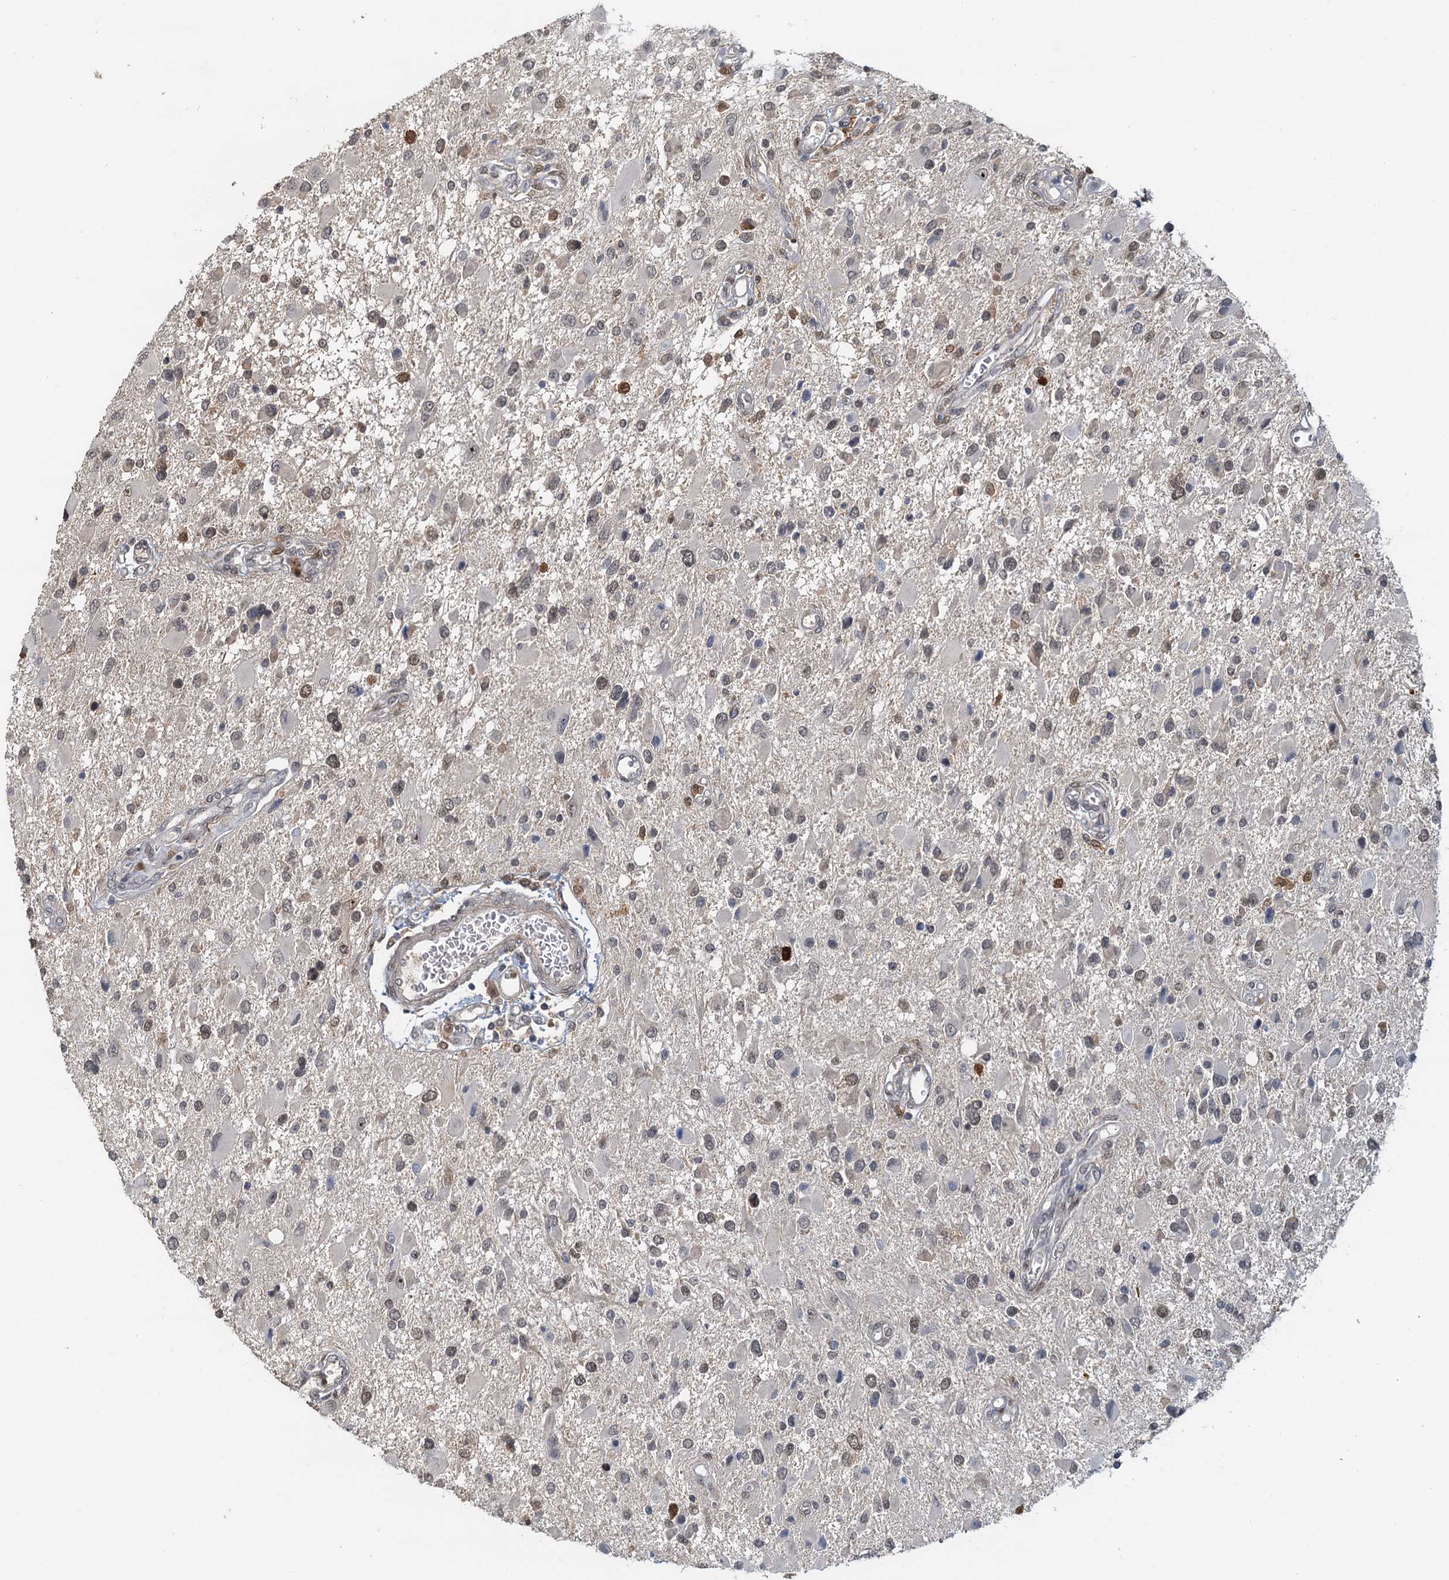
{"staining": {"intensity": "weak", "quantity": "<25%", "location": "nuclear"}, "tissue": "glioma", "cell_type": "Tumor cells", "image_type": "cancer", "snomed": [{"axis": "morphology", "description": "Glioma, malignant, High grade"}, {"axis": "topography", "description": "Brain"}], "caption": "IHC of human high-grade glioma (malignant) demonstrates no expression in tumor cells. (Brightfield microscopy of DAB (3,3'-diaminobenzidine) IHC at high magnification).", "gene": "SPINDOC", "patient": {"sex": "male", "age": 53}}